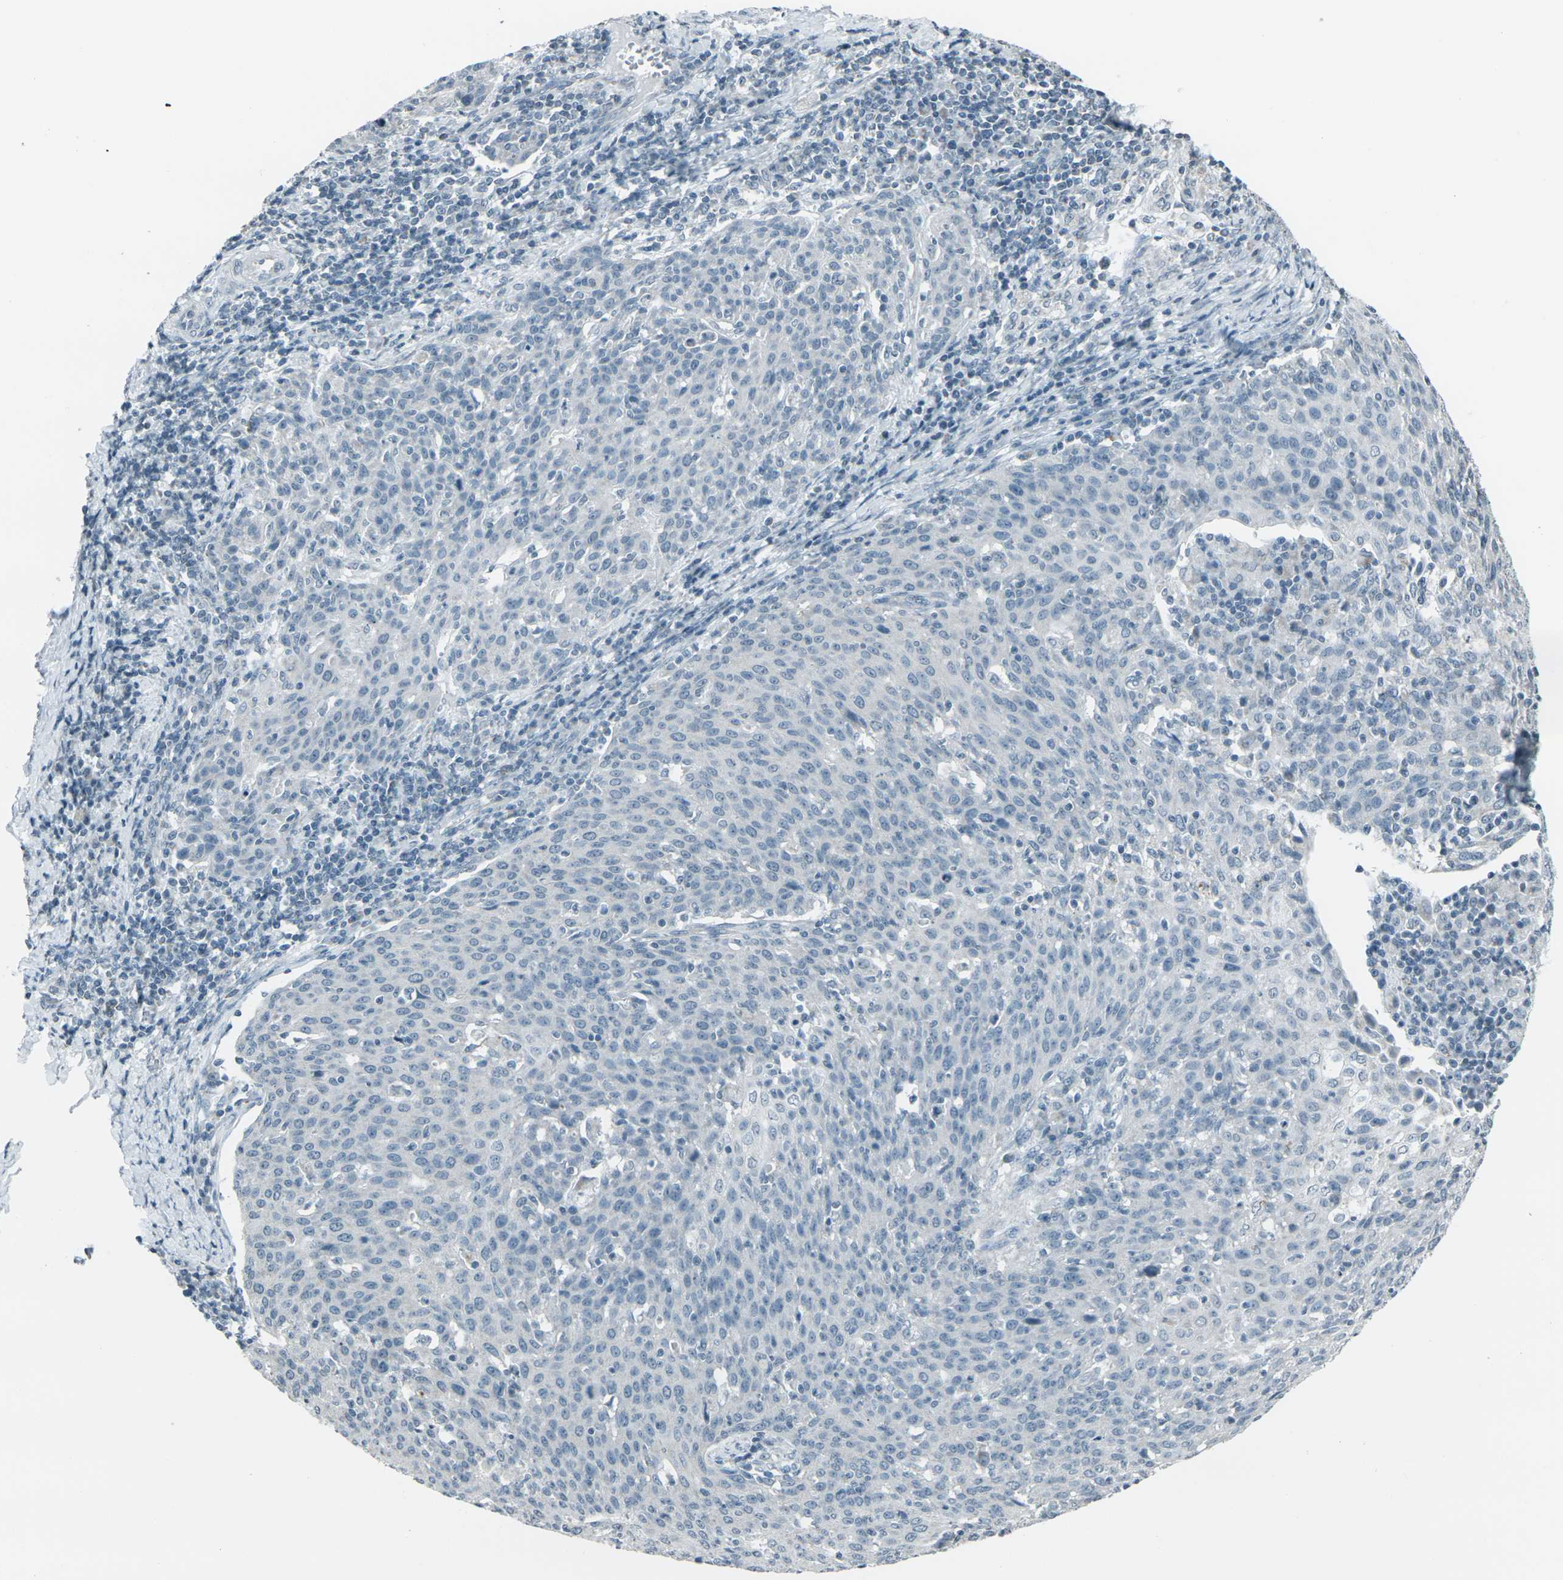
{"staining": {"intensity": "negative", "quantity": "none", "location": "none"}, "tissue": "cervical cancer", "cell_type": "Tumor cells", "image_type": "cancer", "snomed": [{"axis": "morphology", "description": "Squamous cell carcinoma, NOS"}, {"axis": "topography", "description": "Cervix"}], "caption": "Immunohistochemistry of human cervical cancer (squamous cell carcinoma) exhibits no positivity in tumor cells. (DAB IHC visualized using brightfield microscopy, high magnification).", "gene": "H2BC1", "patient": {"sex": "female", "age": 38}}